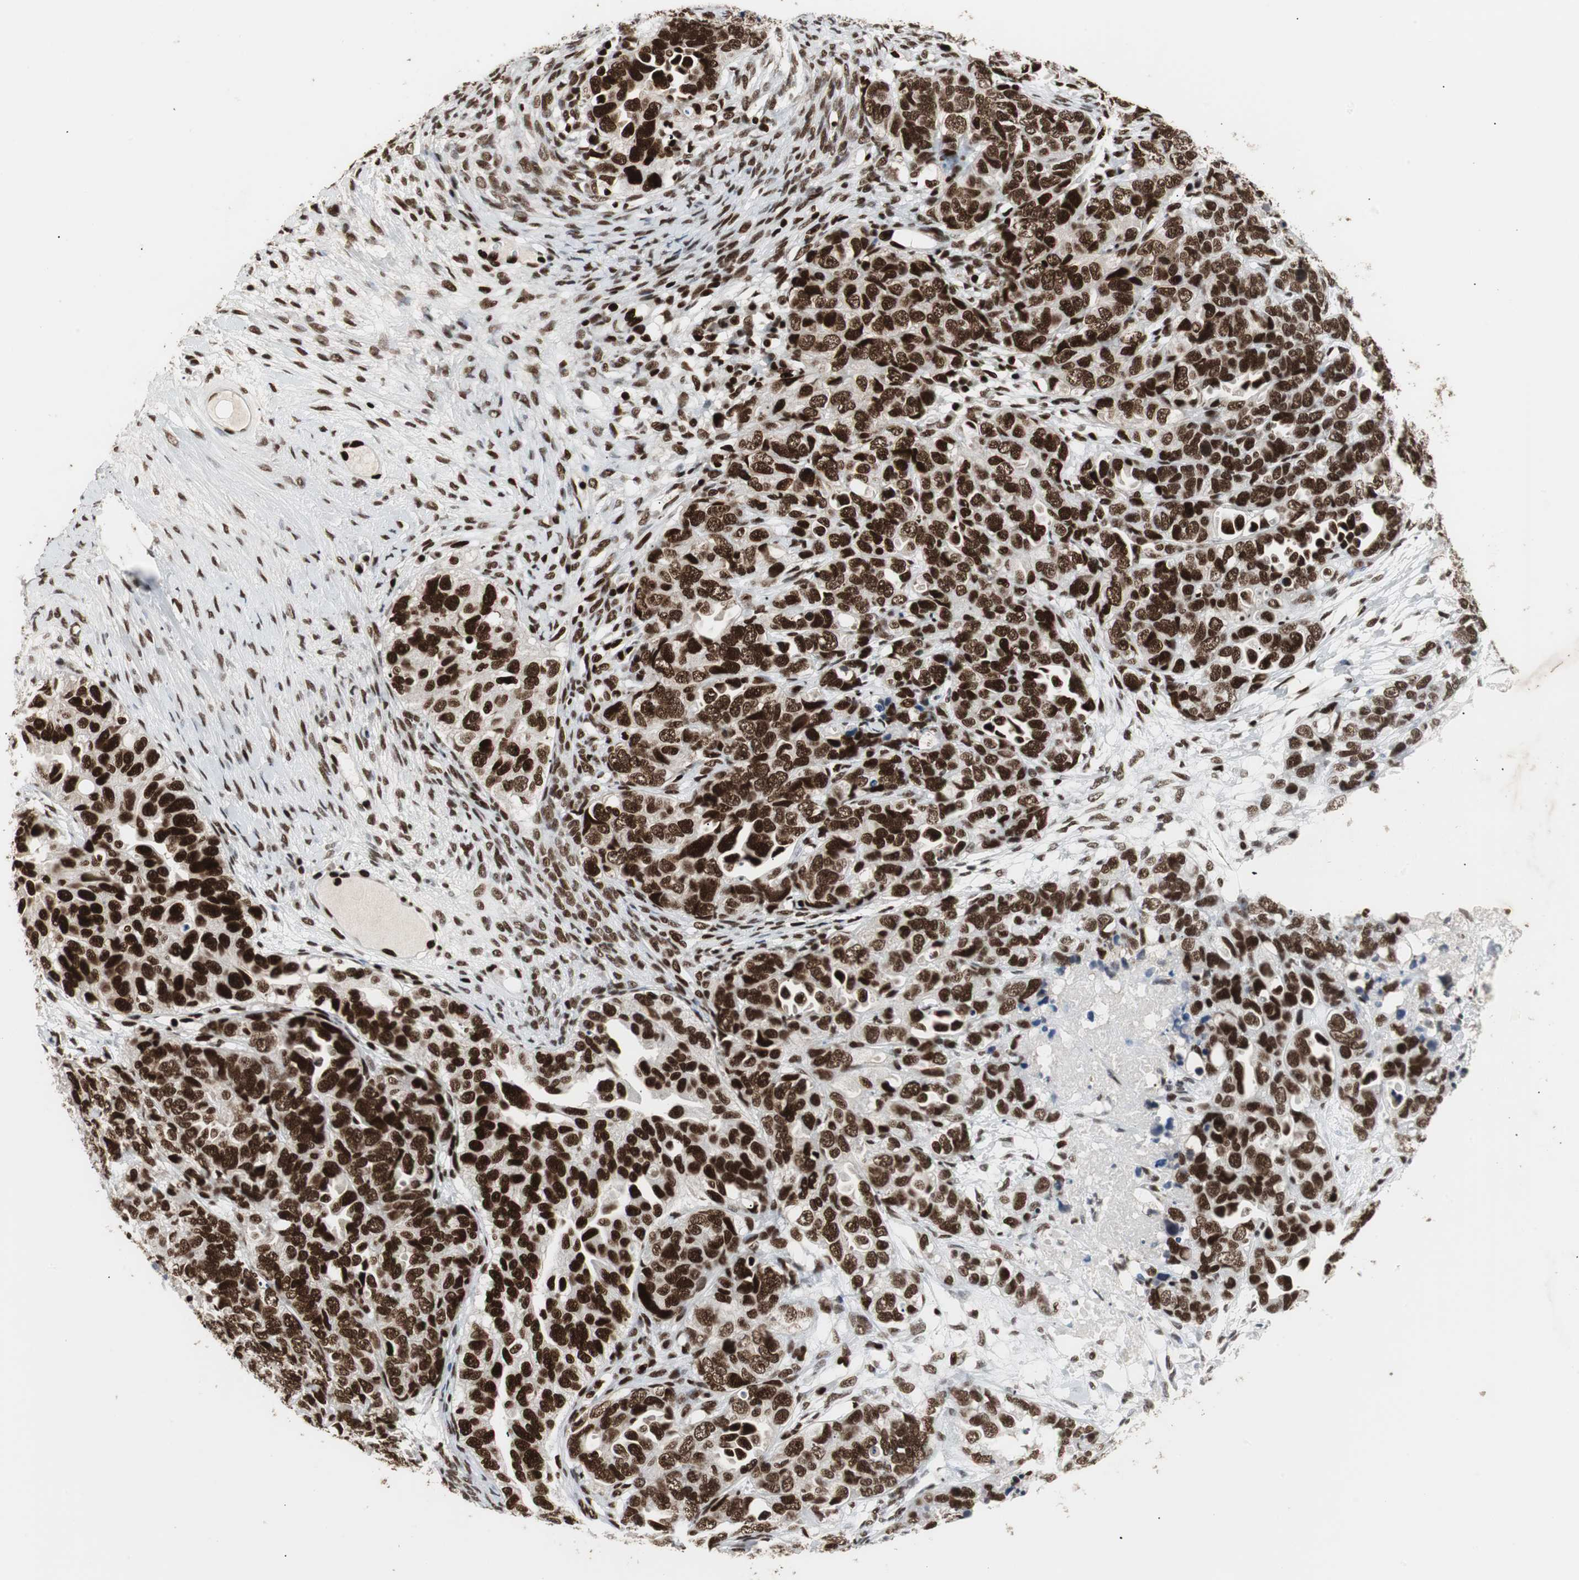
{"staining": {"intensity": "strong", "quantity": ">75%", "location": "nuclear"}, "tissue": "ovarian cancer", "cell_type": "Tumor cells", "image_type": "cancer", "snomed": [{"axis": "morphology", "description": "Cystadenocarcinoma, serous, NOS"}, {"axis": "topography", "description": "Ovary"}], "caption": "Immunohistochemical staining of ovarian serous cystadenocarcinoma displays high levels of strong nuclear positivity in approximately >75% of tumor cells. Using DAB (brown) and hematoxylin (blue) stains, captured at high magnification using brightfield microscopy.", "gene": "MTA2", "patient": {"sex": "female", "age": 82}}